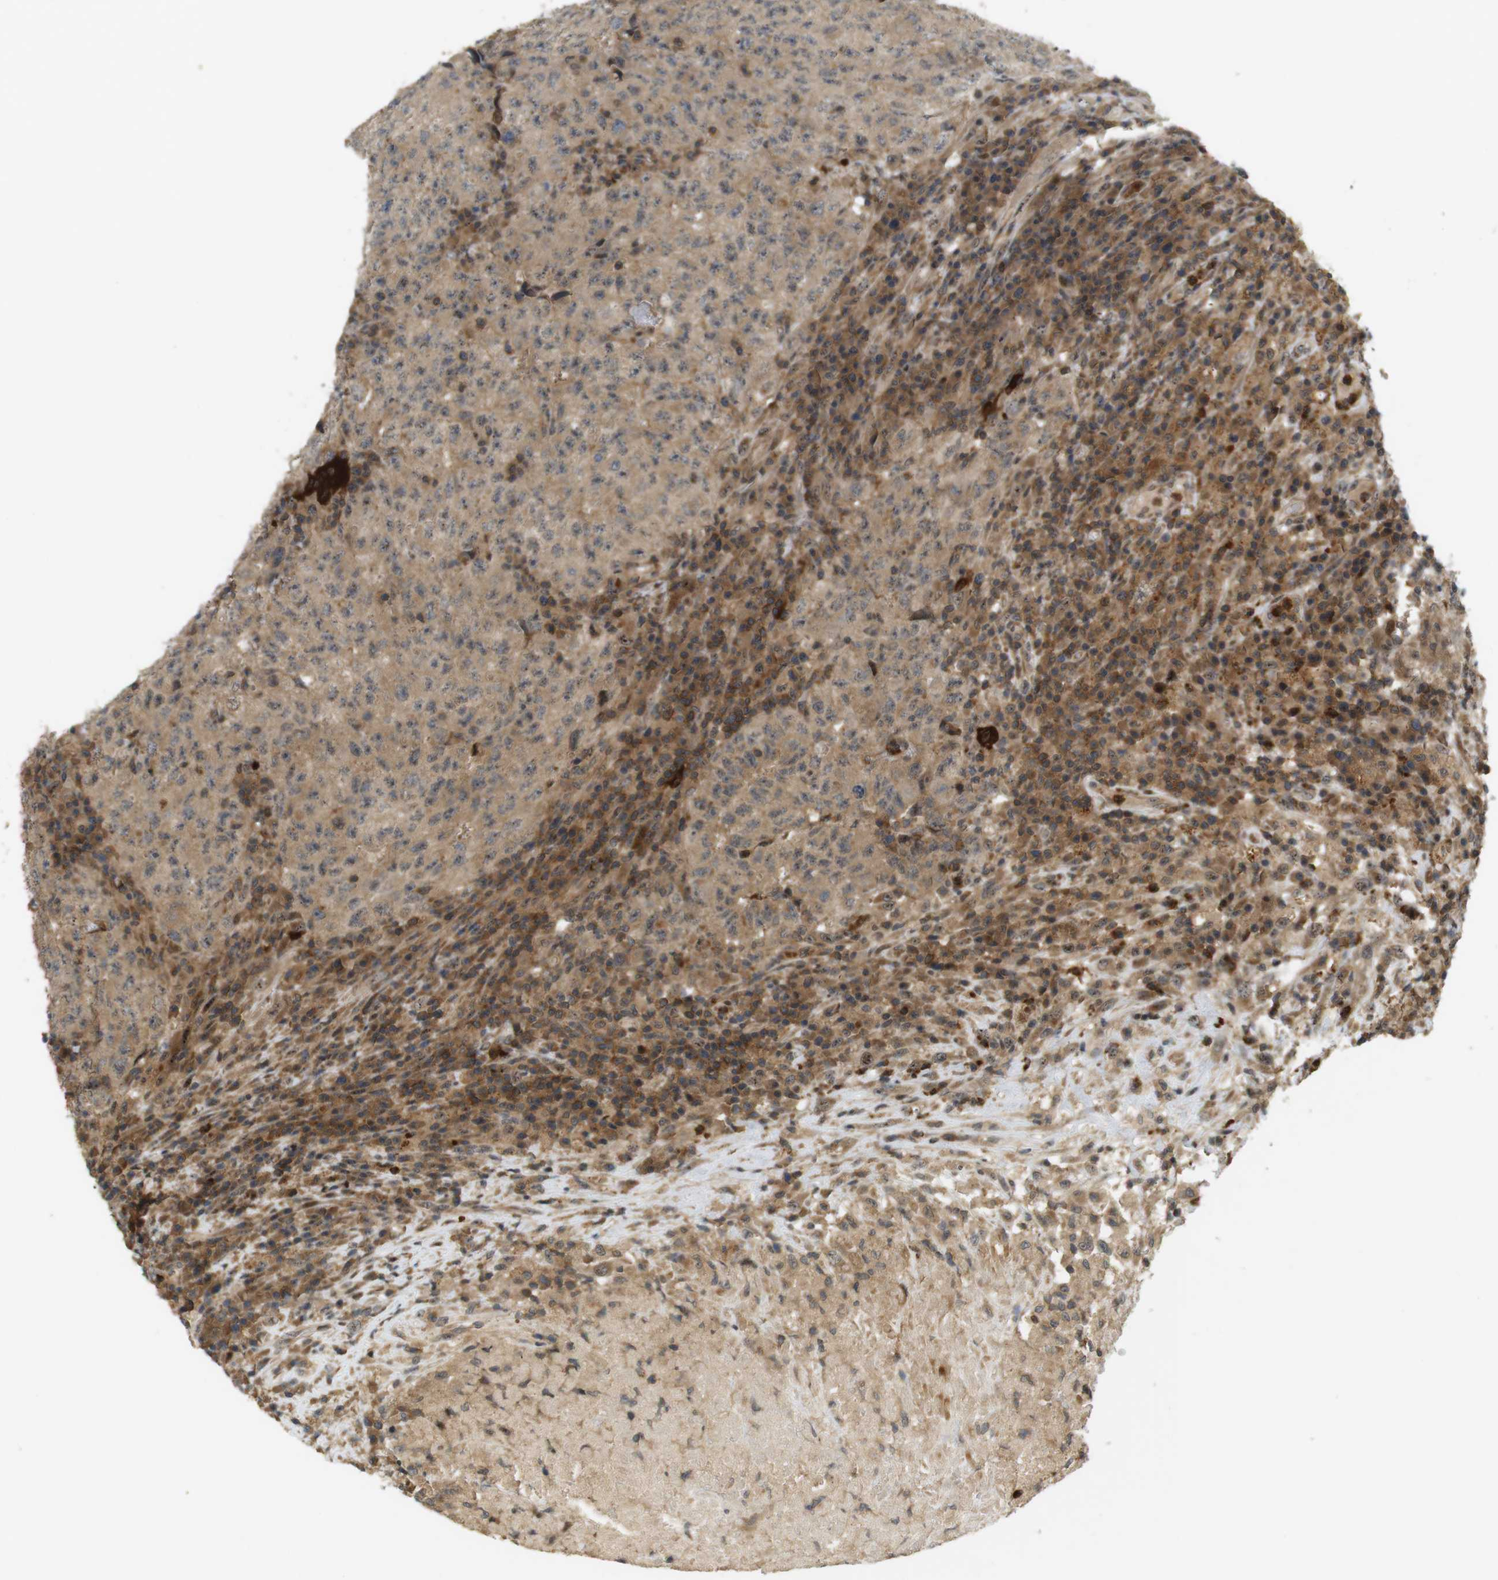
{"staining": {"intensity": "moderate", "quantity": ">75%", "location": "cytoplasmic/membranous,nuclear"}, "tissue": "testis cancer", "cell_type": "Tumor cells", "image_type": "cancer", "snomed": [{"axis": "morphology", "description": "Necrosis, NOS"}, {"axis": "morphology", "description": "Carcinoma, Embryonal, NOS"}, {"axis": "topography", "description": "Testis"}], "caption": "Protein staining of testis cancer tissue reveals moderate cytoplasmic/membranous and nuclear positivity in about >75% of tumor cells.", "gene": "TMX3", "patient": {"sex": "male", "age": 19}}